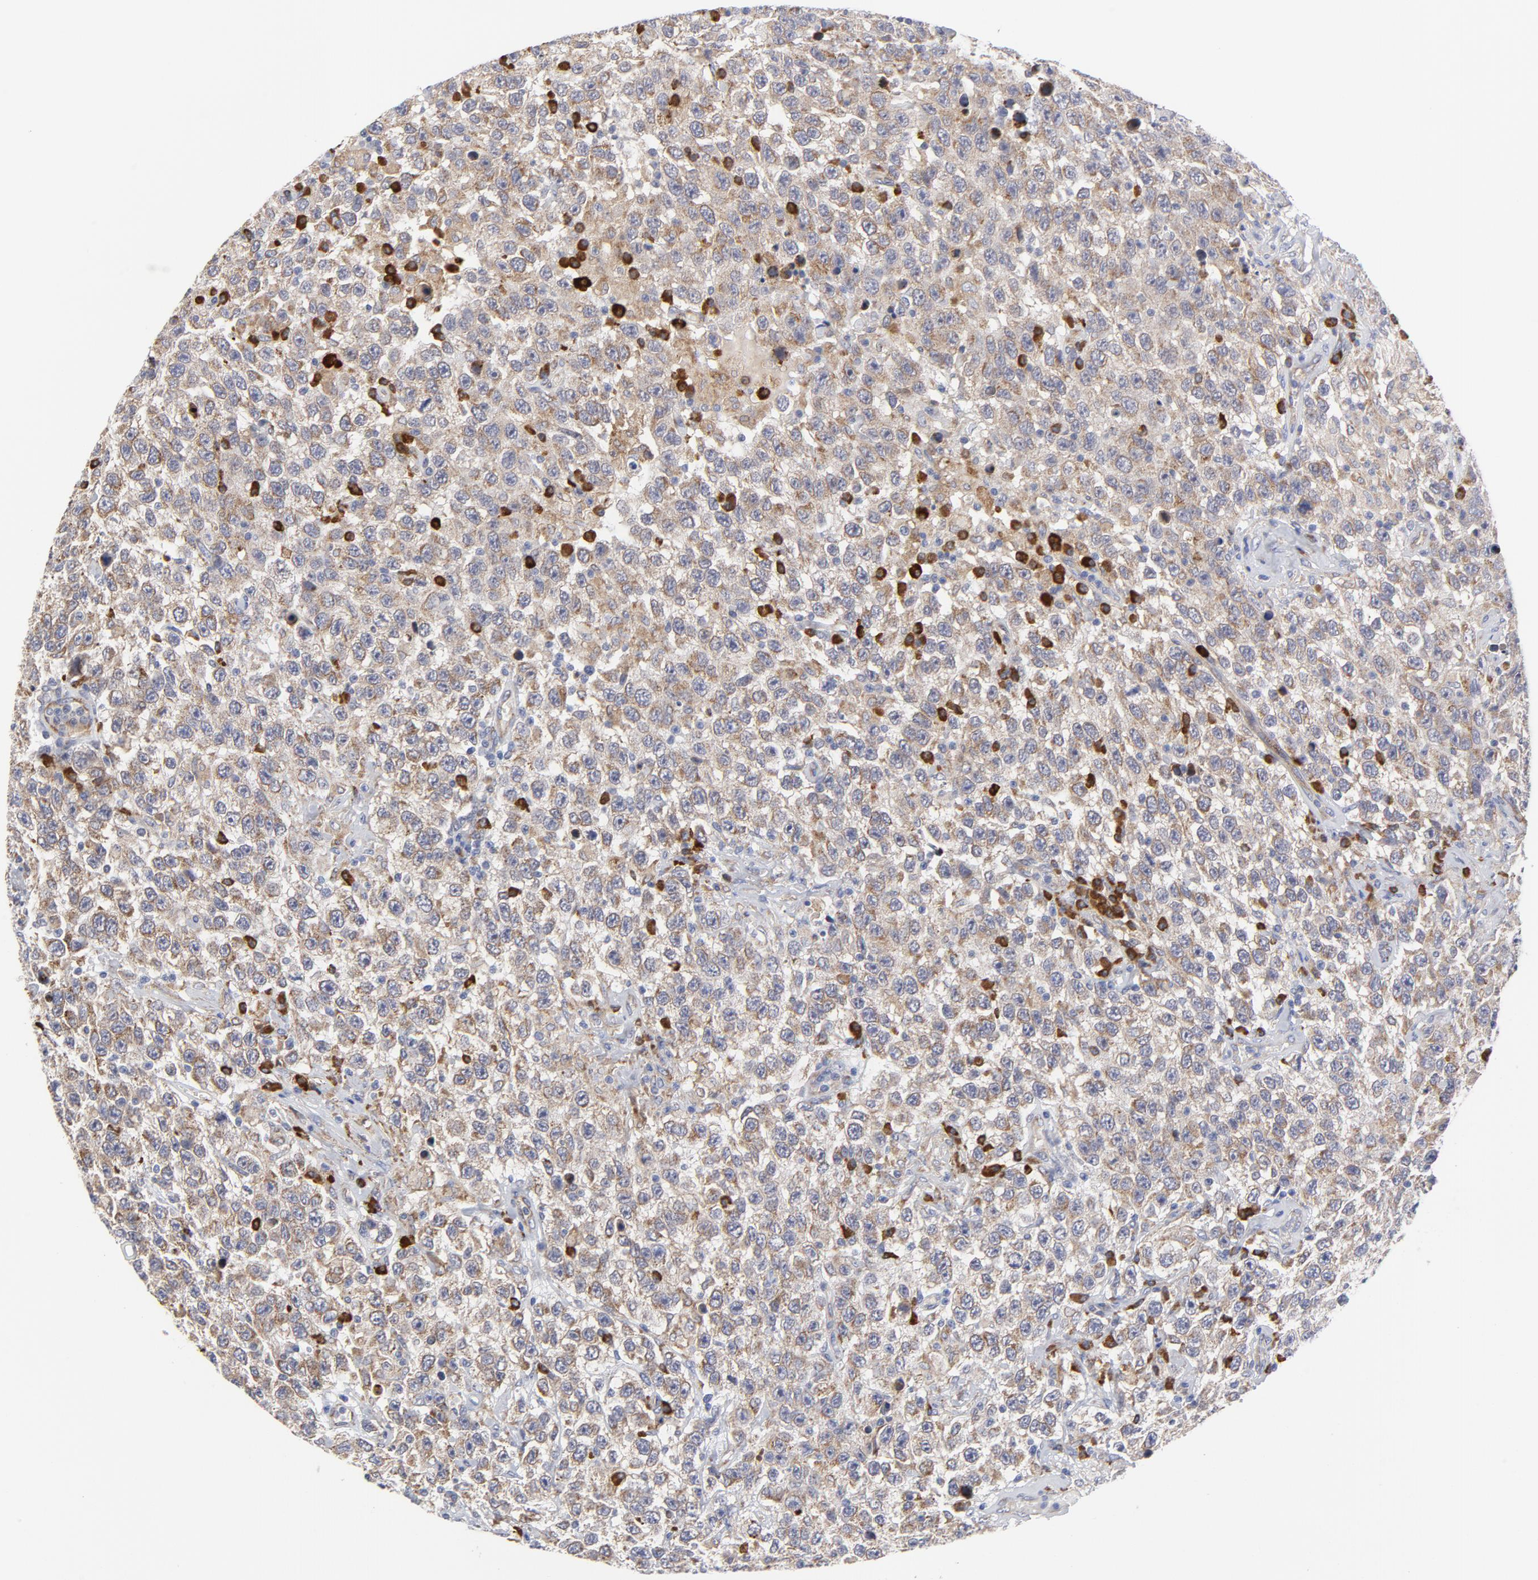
{"staining": {"intensity": "weak", "quantity": ">75%", "location": "cytoplasmic/membranous"}, "tissue": "testis cancer", "cell_type": "Tumor cells", "image_type": "cancer", "snomed": [{"axis": "morphology", "description": "Seminoma, NOS"}, {"axis": "topography", "description": "Testis"}], "caption": "Testis seminoma stained with DAB (3,3'-diaminobenzidine) immunohistochemistry (IHC) exhibits low levels of weak cytoplasmic/membranous staining in about >75% of tumor cells.", "gene": "RAPGEF3", "patient": {"sex": "male", "age": 41}}